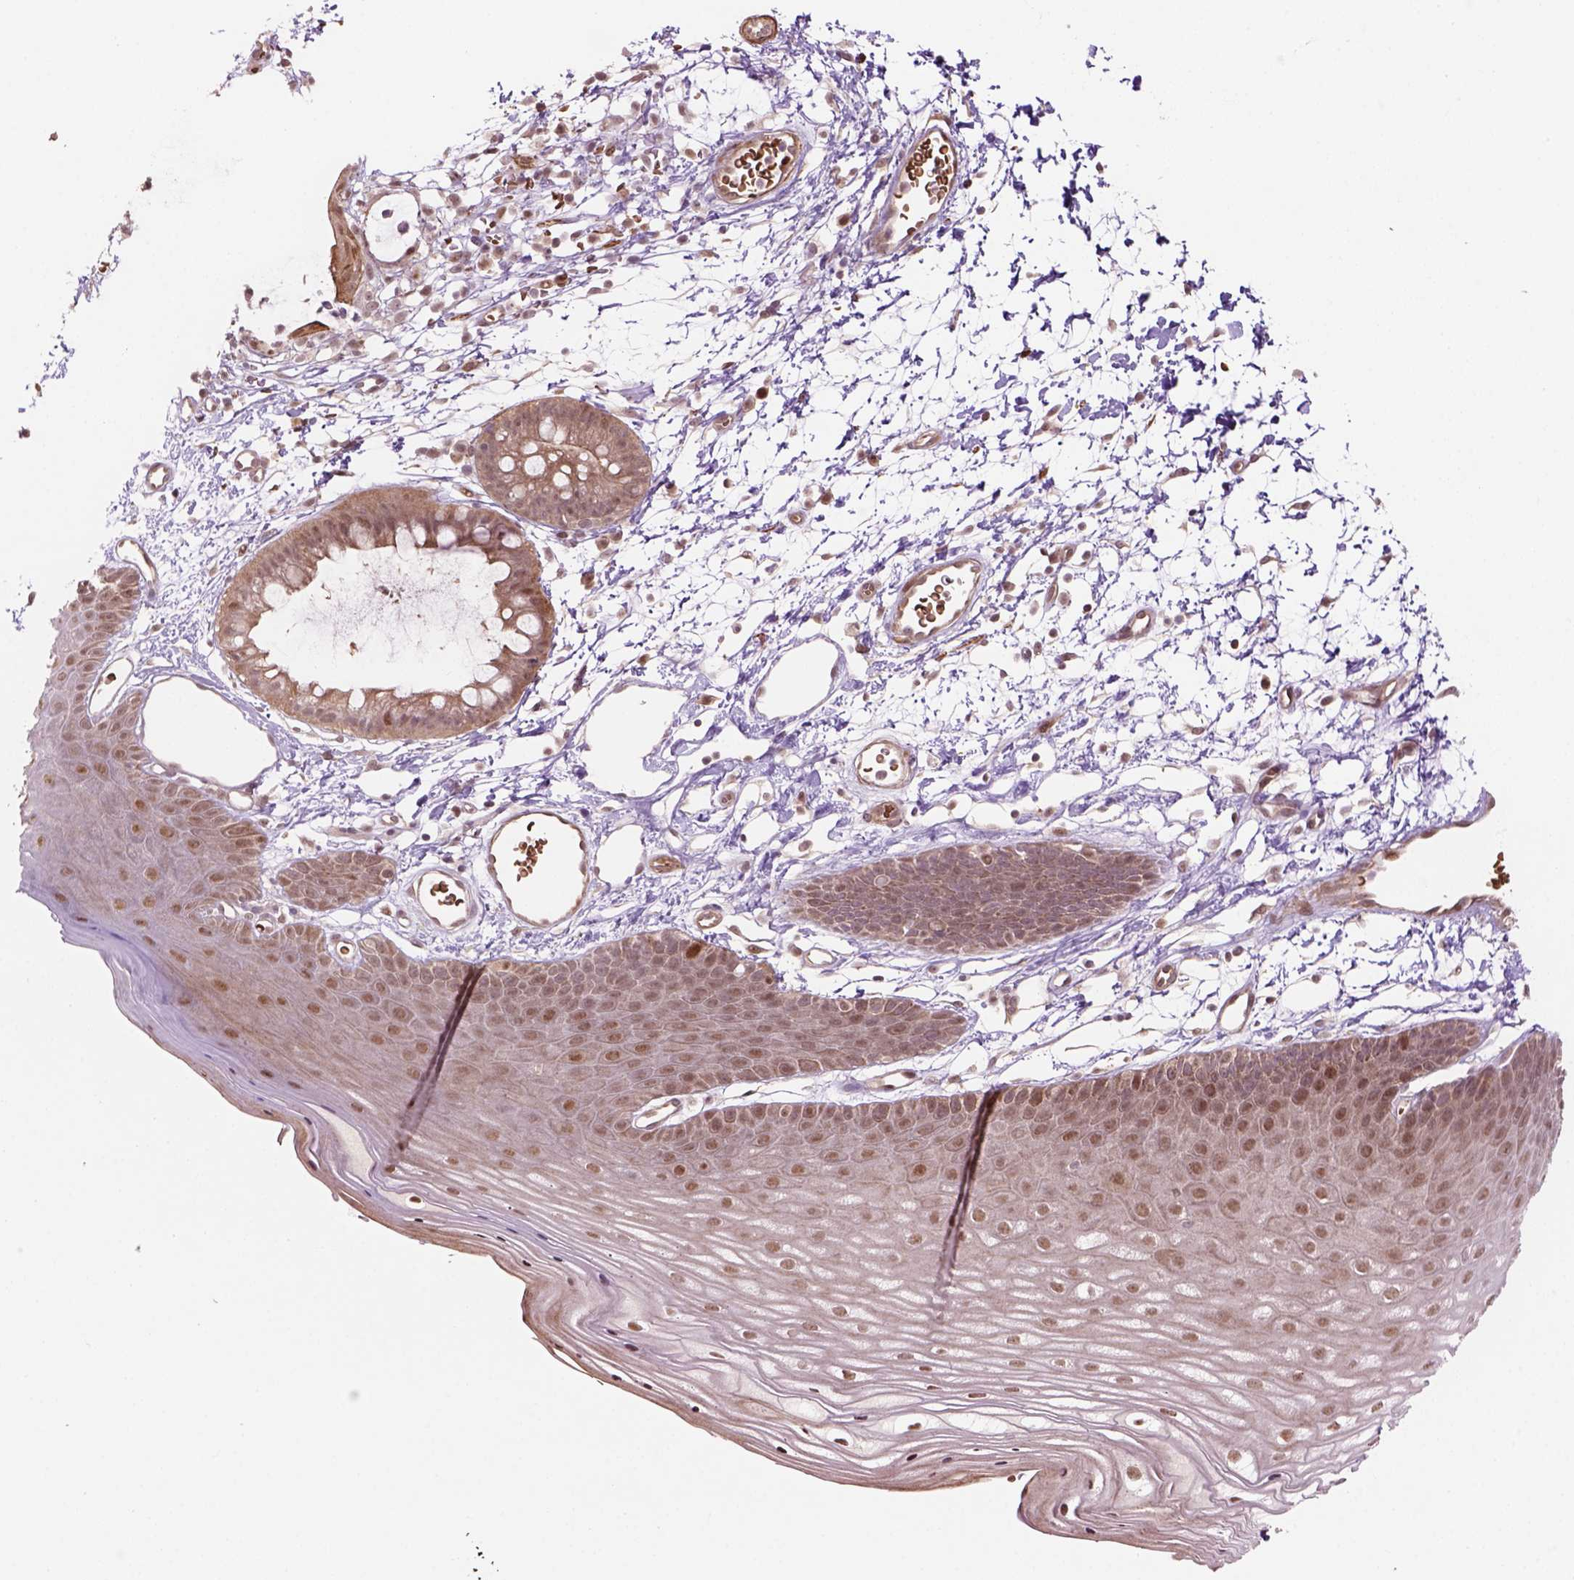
{"staining": {"intensity": "moderate", "quantity": "<25%", "location": "cytoplasmic/membranous,nuclear"}, "tissue": "skin", "cell_type": "Epidermal cells", "image_type": "normal", "snomed": [{"axis": "morphology", "description": "Normal tissue, NOS"}, {"axis": "topography", "description": "Anal"}], "caption": "About <25% of epidermal cells in unremarkable skin exhibit moderate cytoplasmic/membranous,nuclear protein positivity as visualized by brown immunohistochemical staining.", "gene": "PSMD11", "patient": {"sex": "male", "age": 53}}